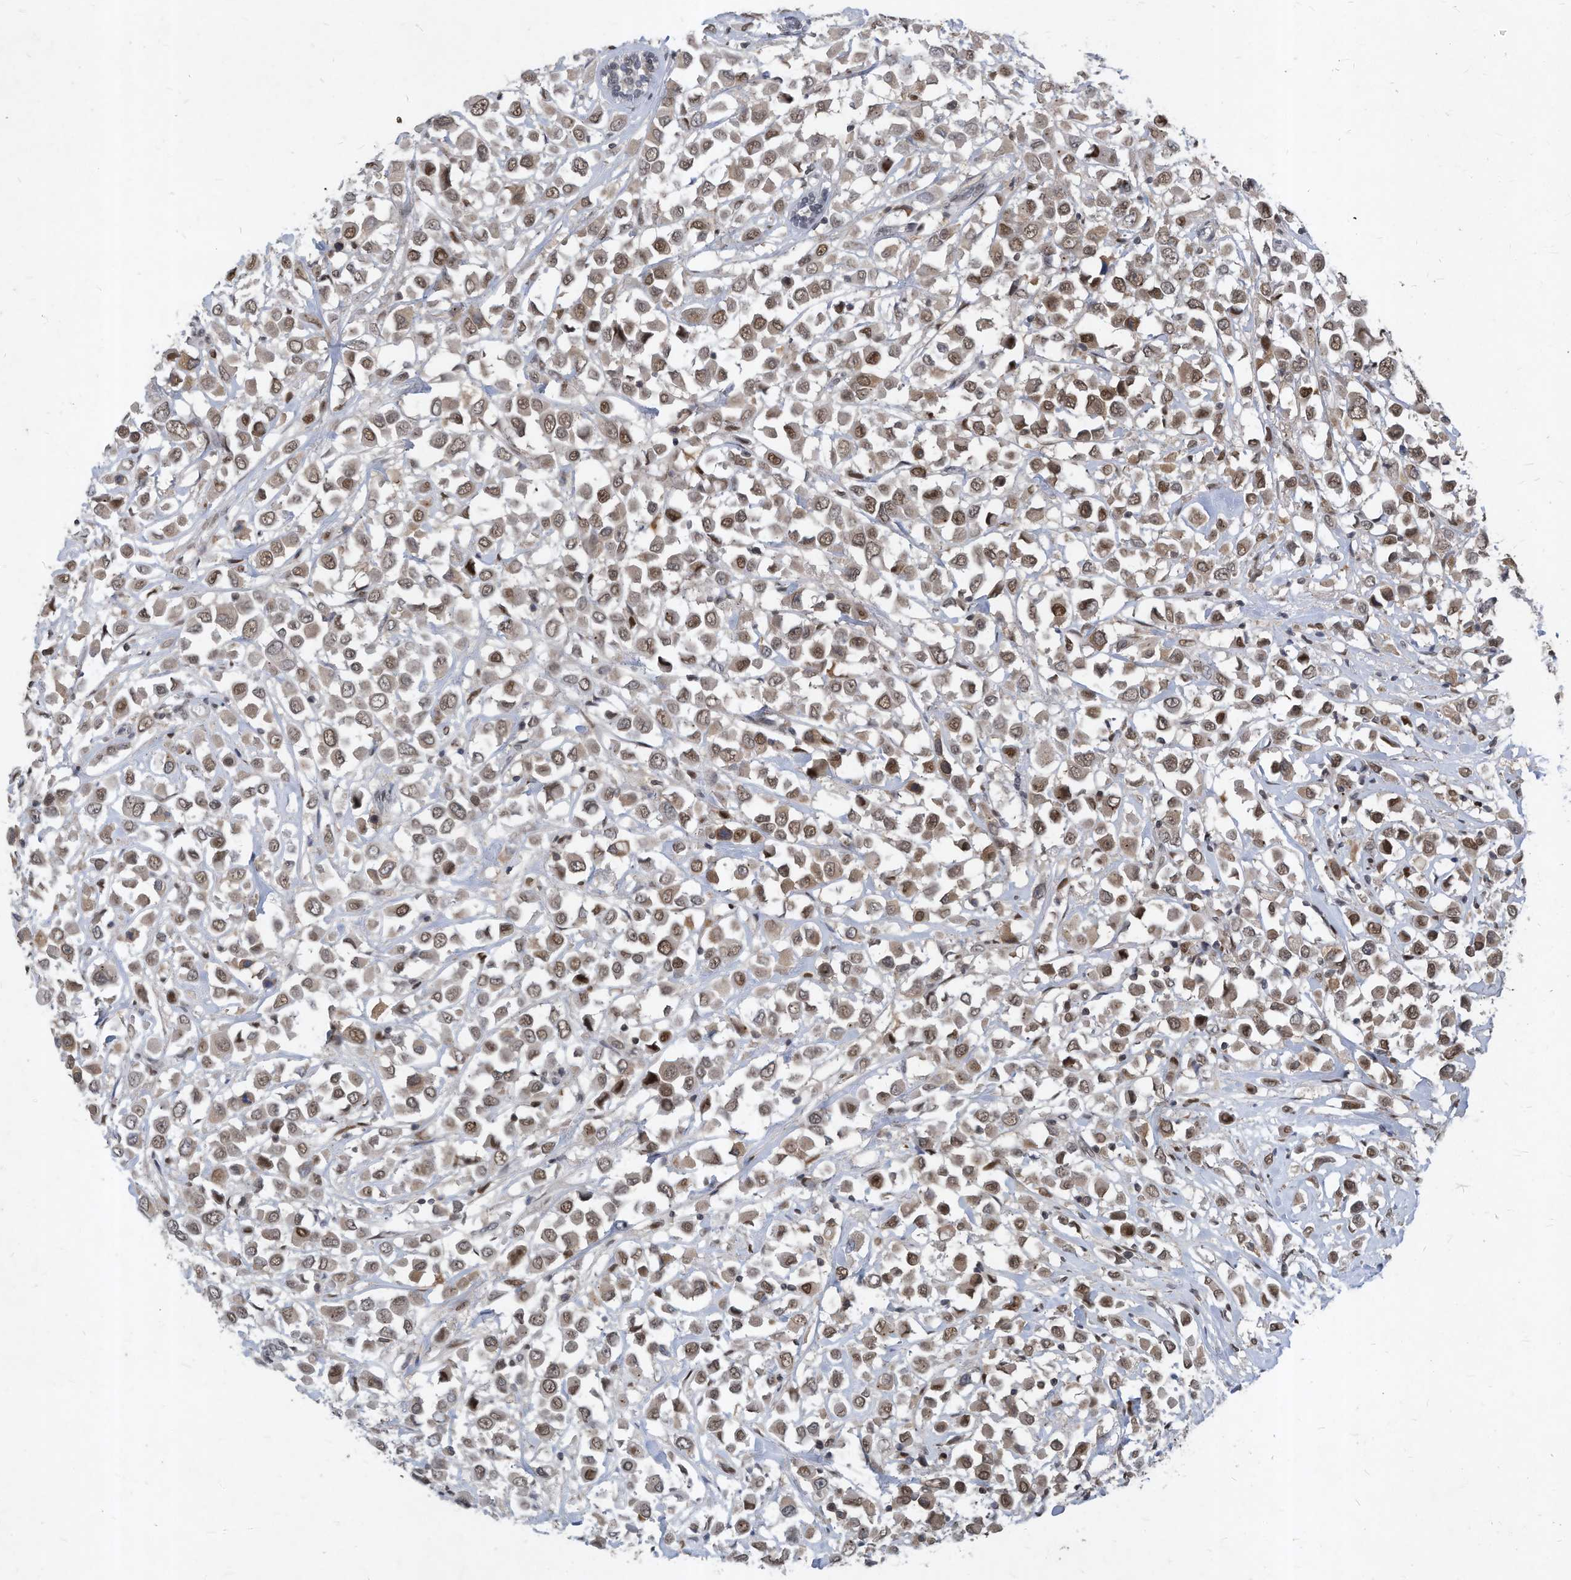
{"staining": {"intensity": "moderate", "quantity": ">75%", "location": "nuclear"}, "tissue": "breast cancer", "cell_type": "Tumor cells", "image_type": "cancer", "snomed": [{"axis": "morphology", "description": "Duct carcinoma"}, {"axis": "topography", "description": "Breast"}], "caption": "IHC staining of breast infiltrating ductal carcinoma, which exhibits medium levels of moderate nuclear positivity in about >75% of tumor cells indicating moderate nuclear protein expression. The staining was performed using DAB (brown) for protein detection and nuclei were counterstained in hematoxylin (blue).", "gene": "KPNB1", "patient": {"sex": "female", "age": 61}}